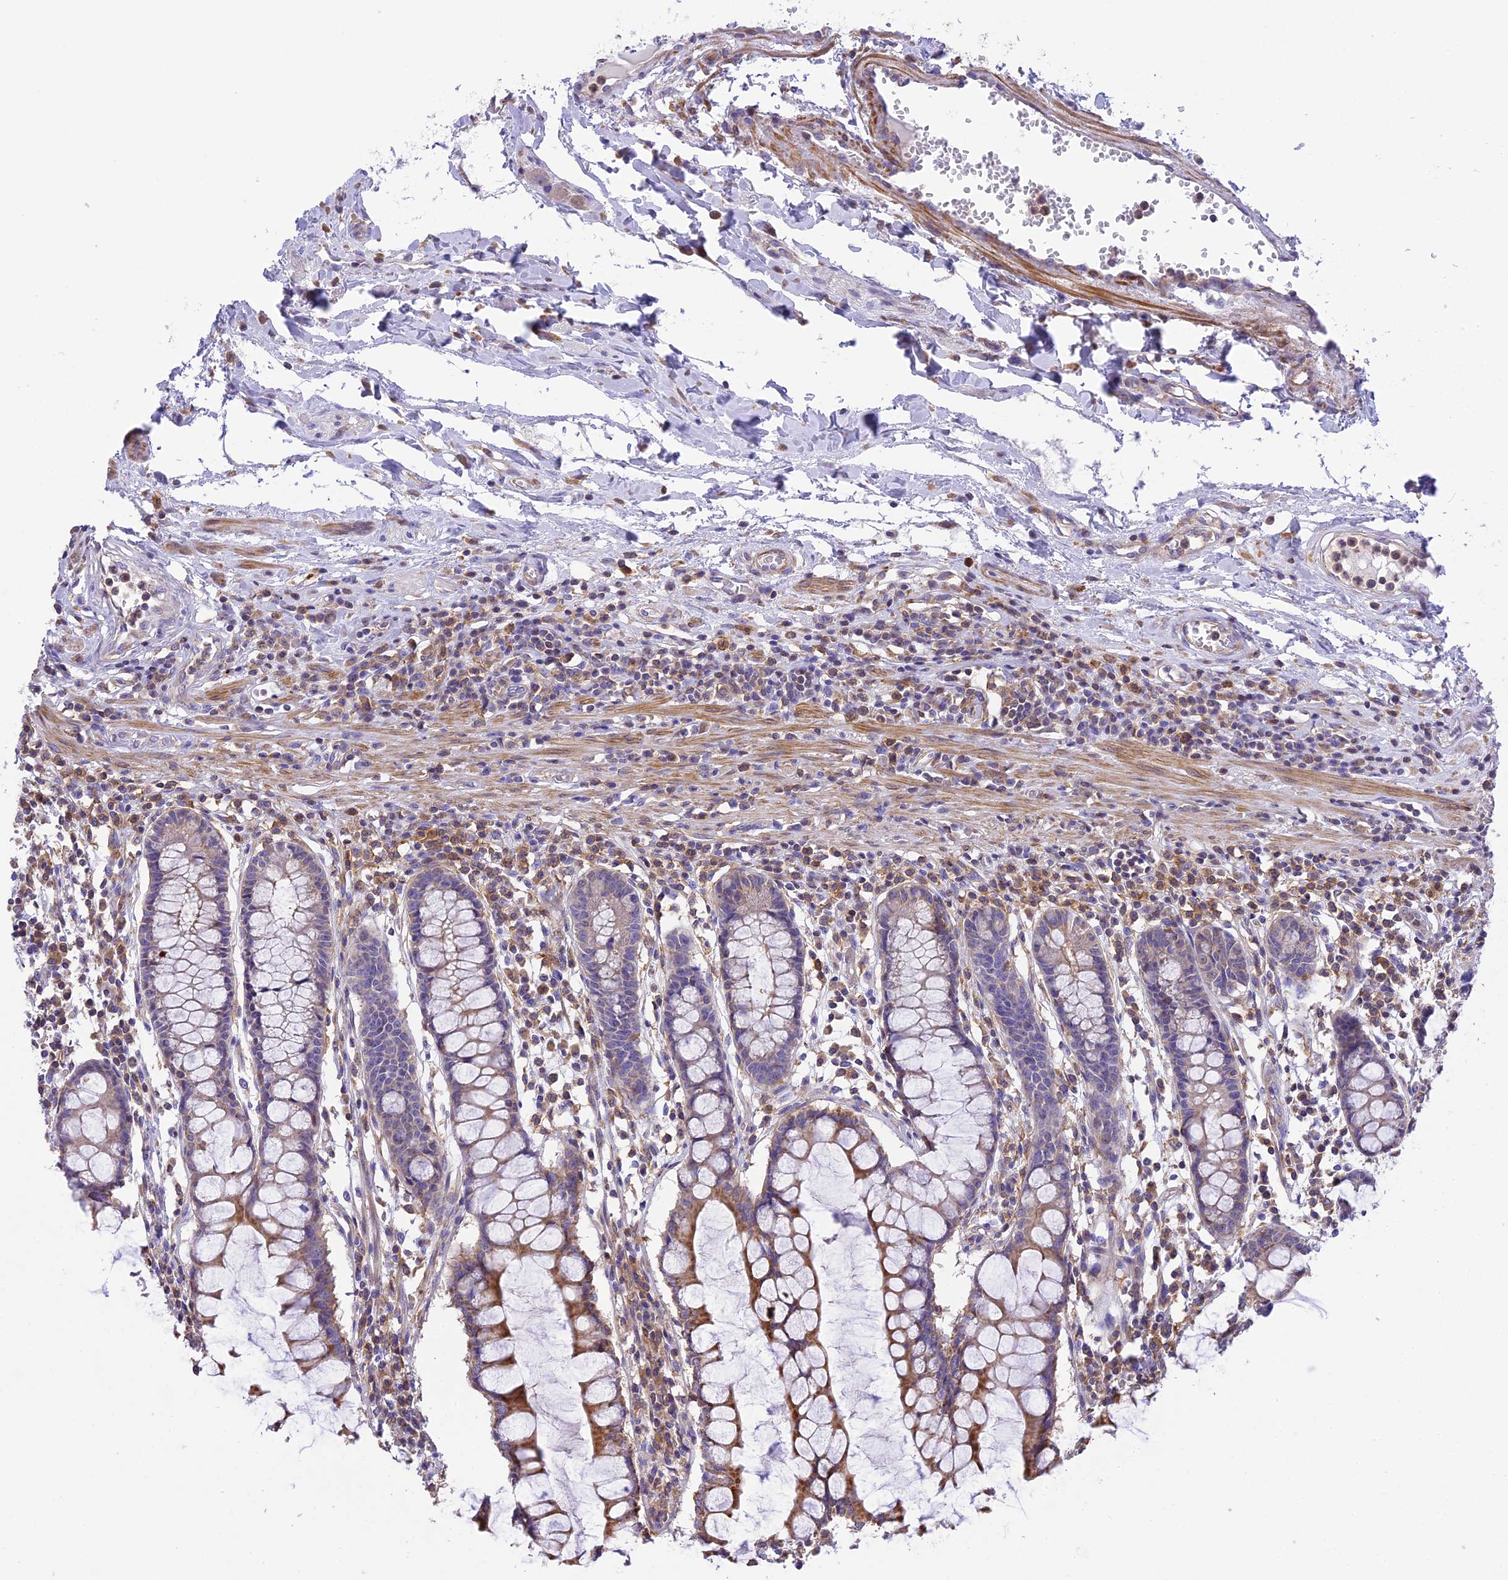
{"staining": {"intensity": "weak", "quantity": ">75%", "location": "cytoplasmic/membranous"}, "tissue": "colon", "cell_type": "Endothelial cells", "image_type": "normal", "snomed": [{"axis": "morphology", "description": "Normal tissue, NOS"}, {"axis": "morphology", "description": "Adenocarcinoma, NOS"}, {"axis": "topography", "description": "Colon"}], "caption": "This micrograph displays IHC staining of unremarkable human colon, with low weak cytoplasmic/membranous staining in about >75% of endothelial cells.", "gene": "CORO7", "patient": {"sex": "female", "age": 55}}